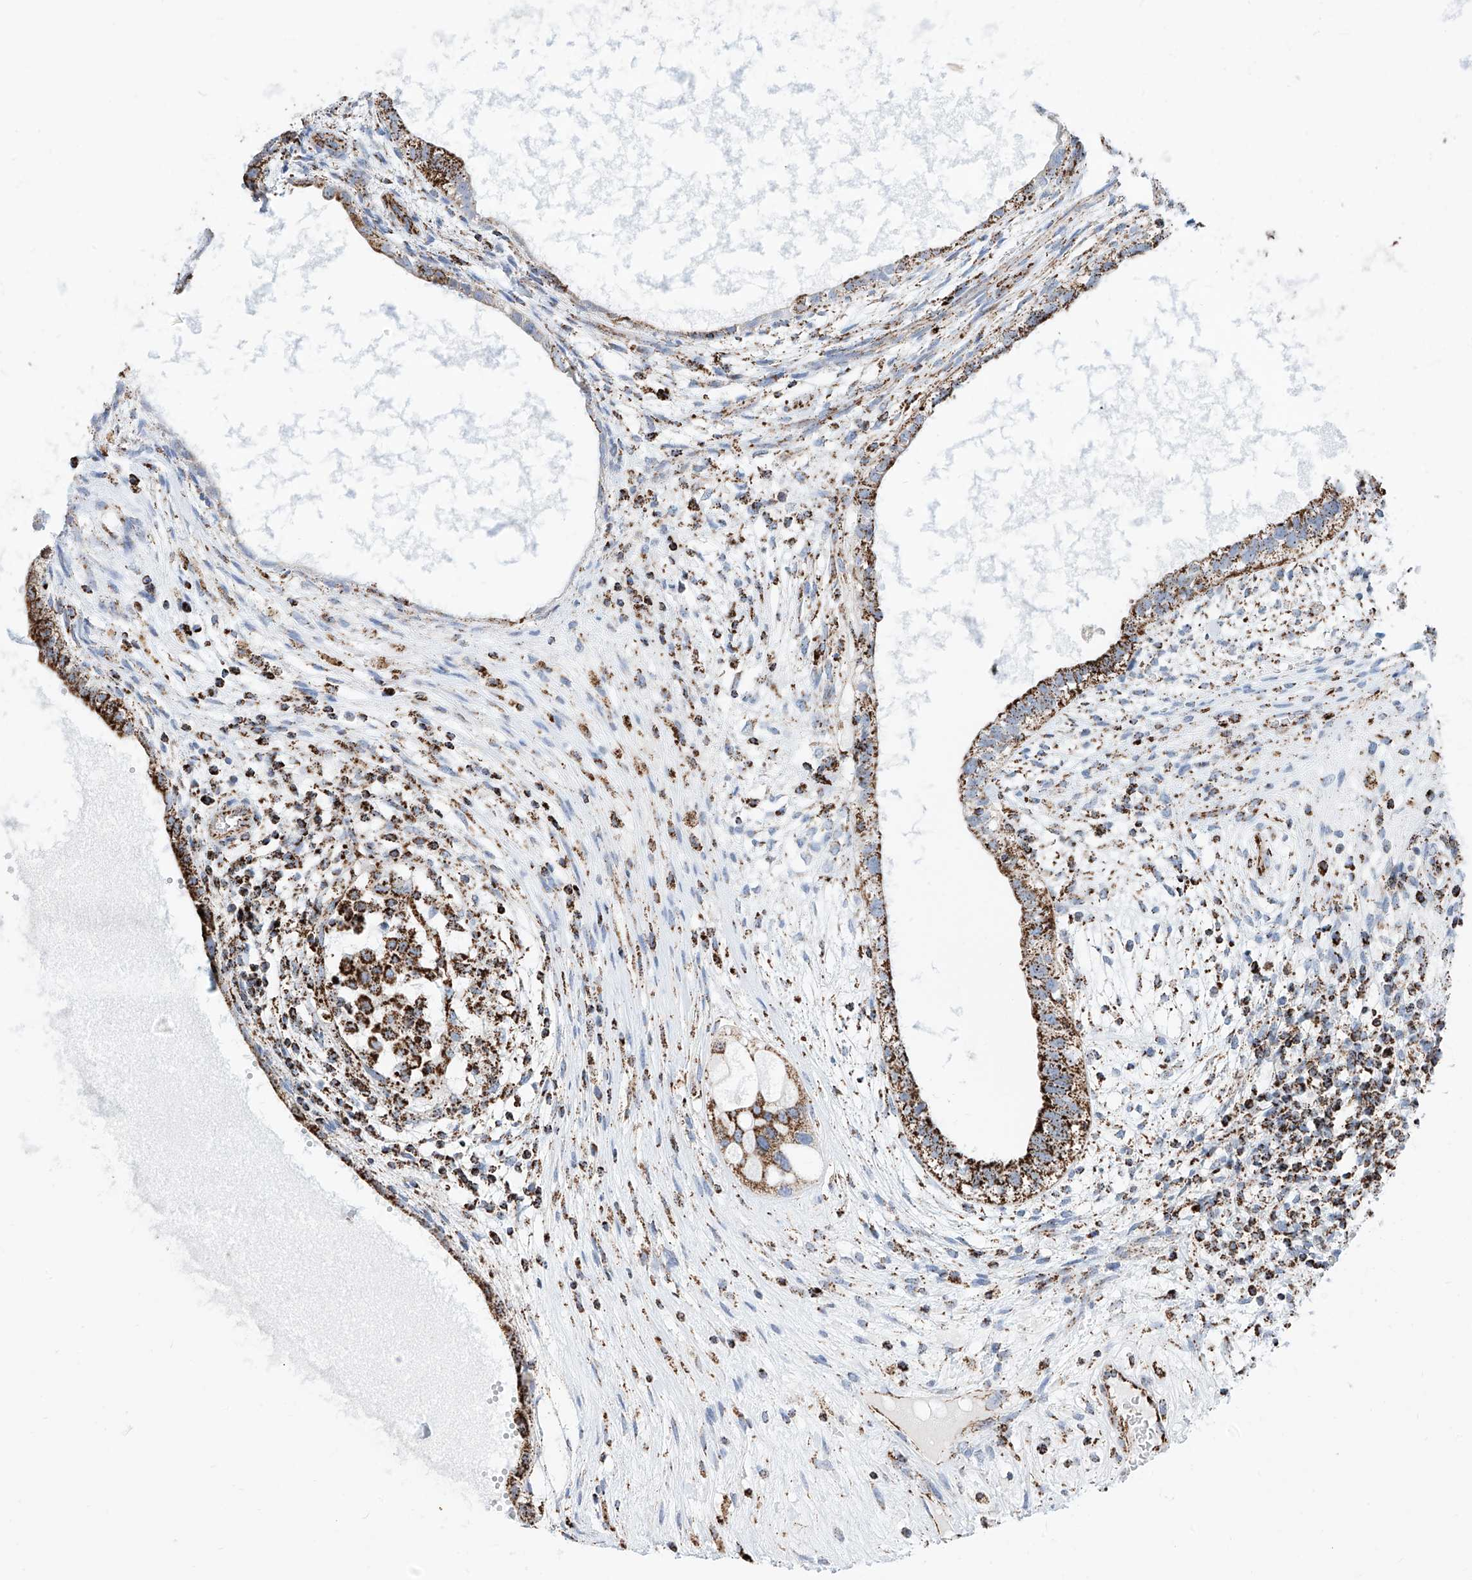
{"staining": {"intensity": "strong", "quantity": "25%-75%", "location": "cytoplasmic/membranous"}, "tissue": "testis cancer", "cell_type": "Tumor cells", "image_type": "cancer", "snomed": [{"axis": "morphology", "description": "Carcinoma, Embryonal, NOS"}, {"axis": "topography", "description": "Testis"}], "caption": "An image of human testis cancer (embryonal carcinoma) stained for a protein demonstrates strong cytoplasmic/membranous brown staining in tumor cells. The staining is performed using DAB brown chromogen to label protein expression. The nuclei are counter-stained blue using hematoxylin.", "gene": "COX5B", "patient": {"sex": "male", "age": 26}}